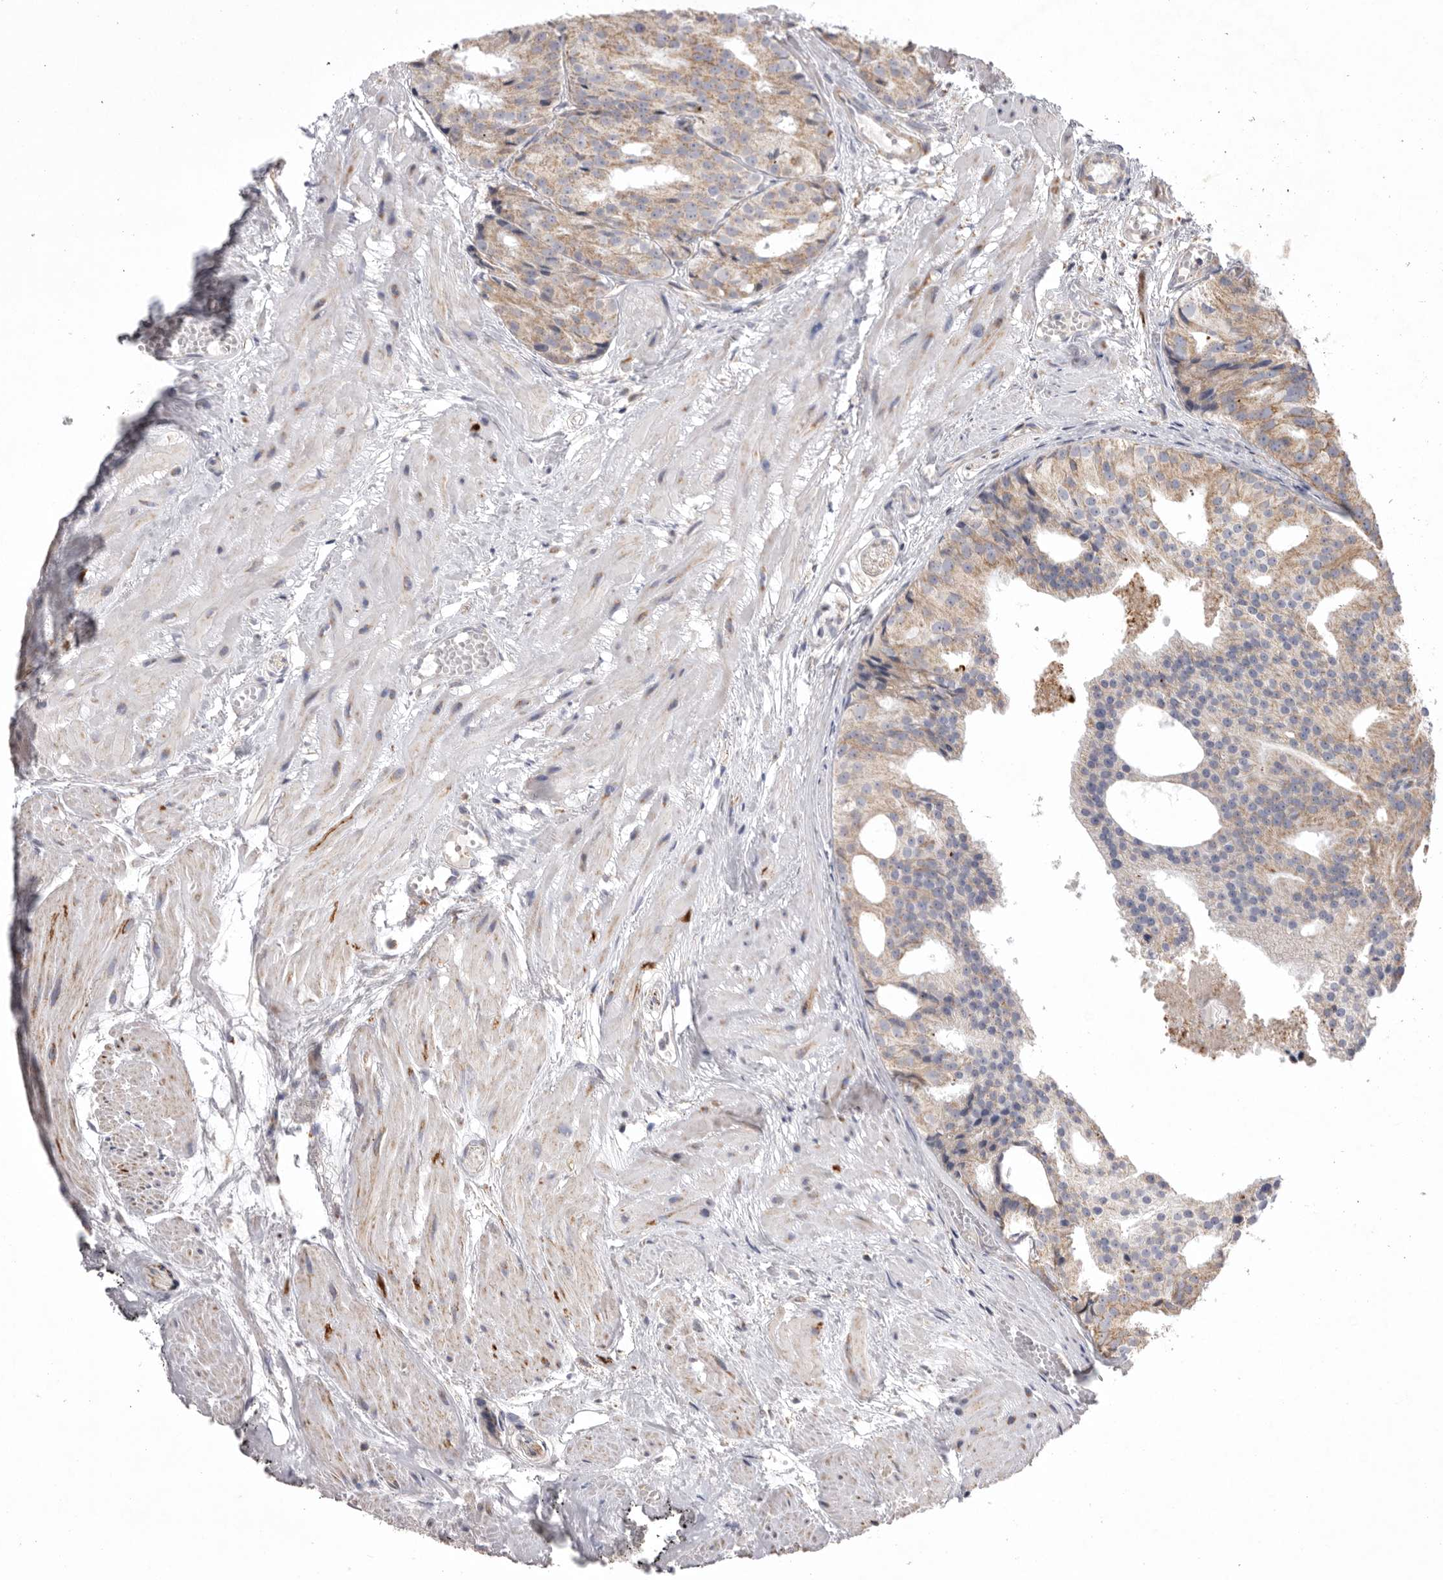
{"staining": {"intensity": "moderate", "quantity": ">75%", "location": "cytoplasmic/membranous"}, "tissue": "prostate cancer", "cell_type": "Tumor cells", "image_type": "cancer", "snomed": [{"axis": "morphology", "description": "Adenocarcinoma, Low grade"}, {"axis": "topography", "description": "Prostate"}], "caption": "Immunohistochemistry micrograph of human prostate cancer stained for a protein (brown), which demonstrates medium levels of moderate cytoplasmic/membranous positivity in approximately >75% of tumor cells.", "gene": "VDAC3", "patient": {"sex": "male", "age": 88}}